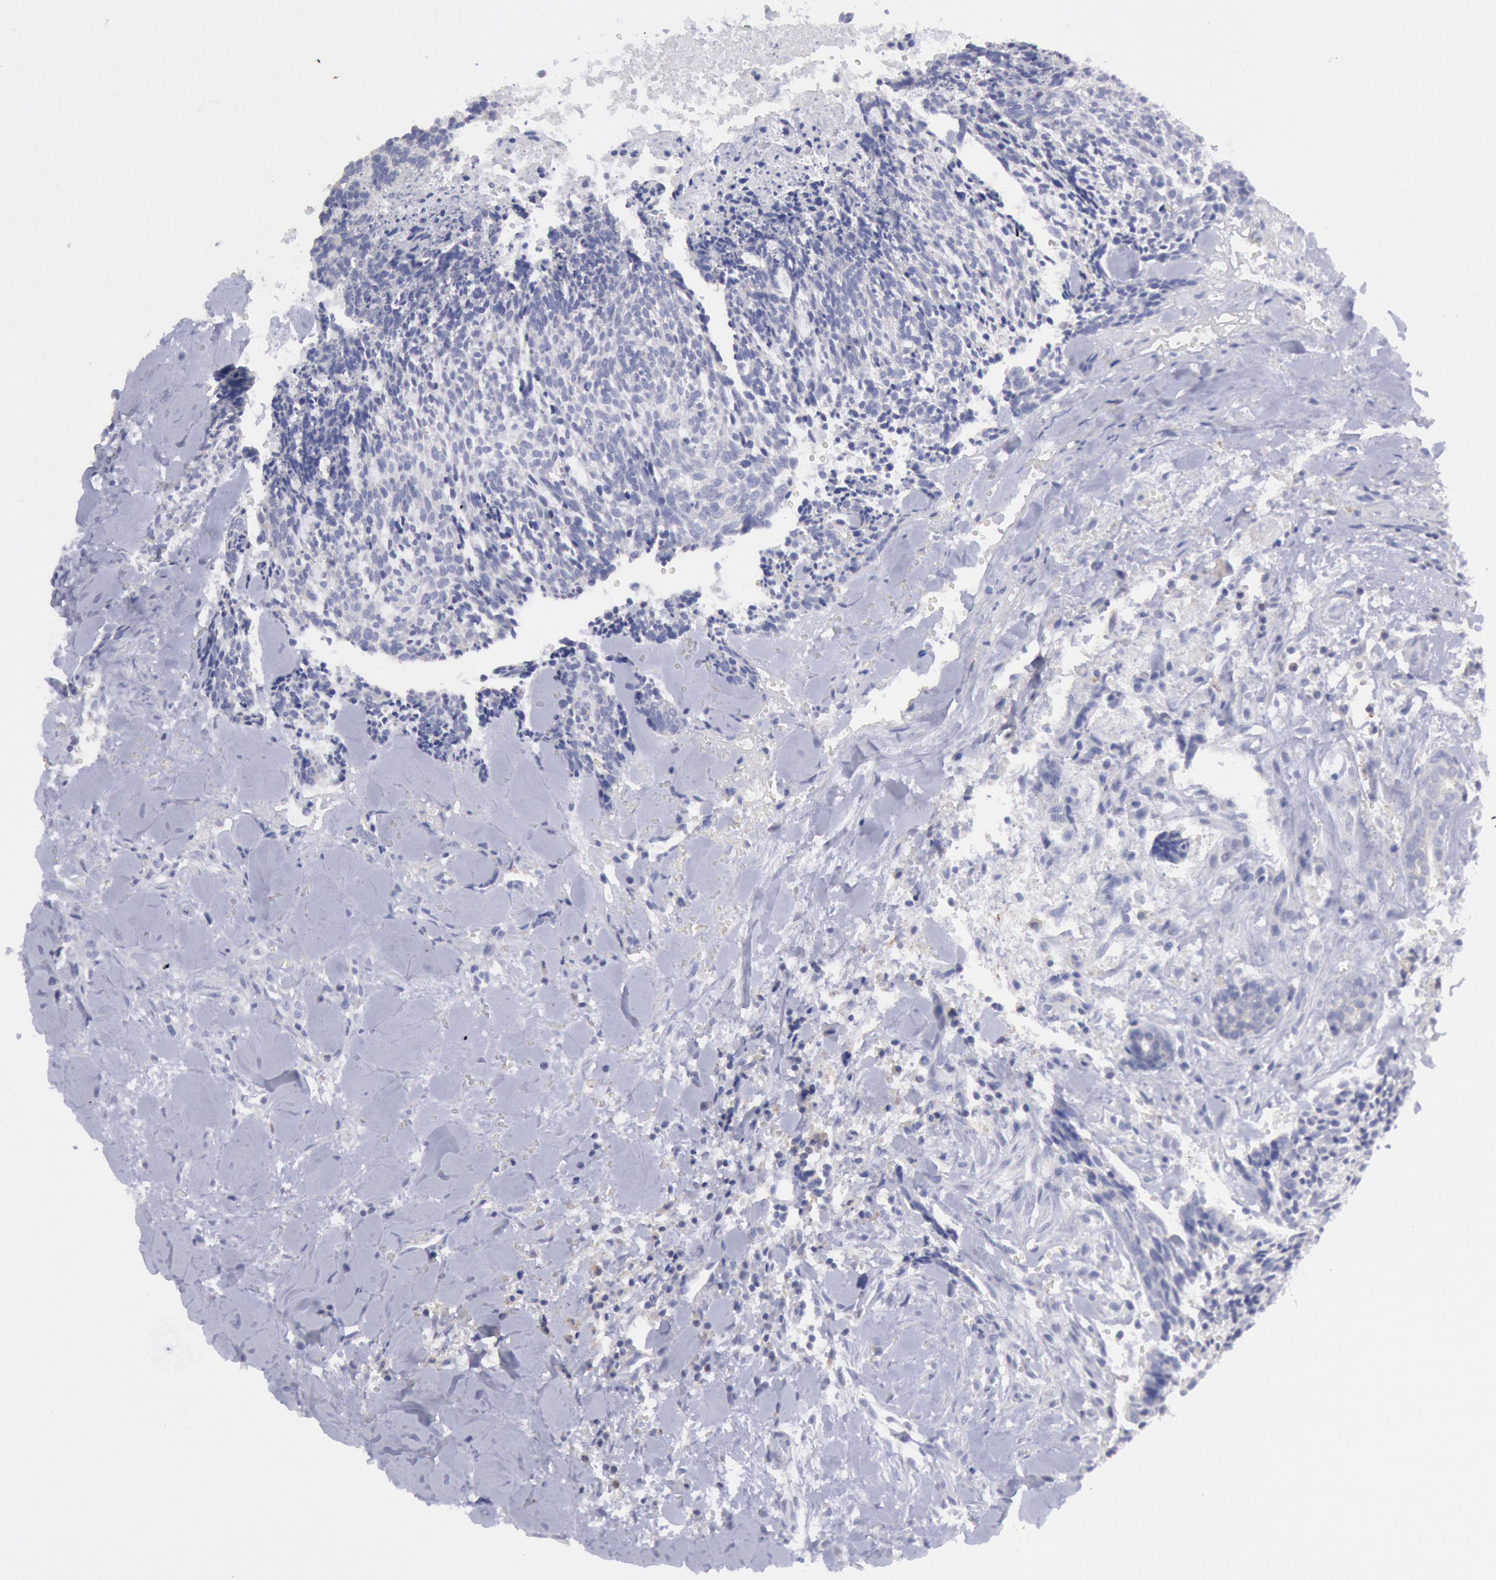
{"staining": {"intensity": "negative", "quantity": "none", "location": "none"}, "tissue": "head and neck cancer", "cell_type": "Tumor cells", "image_type": "cancer", "snomed": [{"axis": "morphology", "description": "Squamous cell carcinoma, NOS"}, {"axis": "topography", "description": "Salivary gland"}, {"axis": "topography", "description": "Head-Neck"}], "caption": "Tumor cells are negative for protein expression in human squamous cell carcinoma (head and neck).", "gene": "MYH7", "patient": {"sex": "male", "age": 70}}